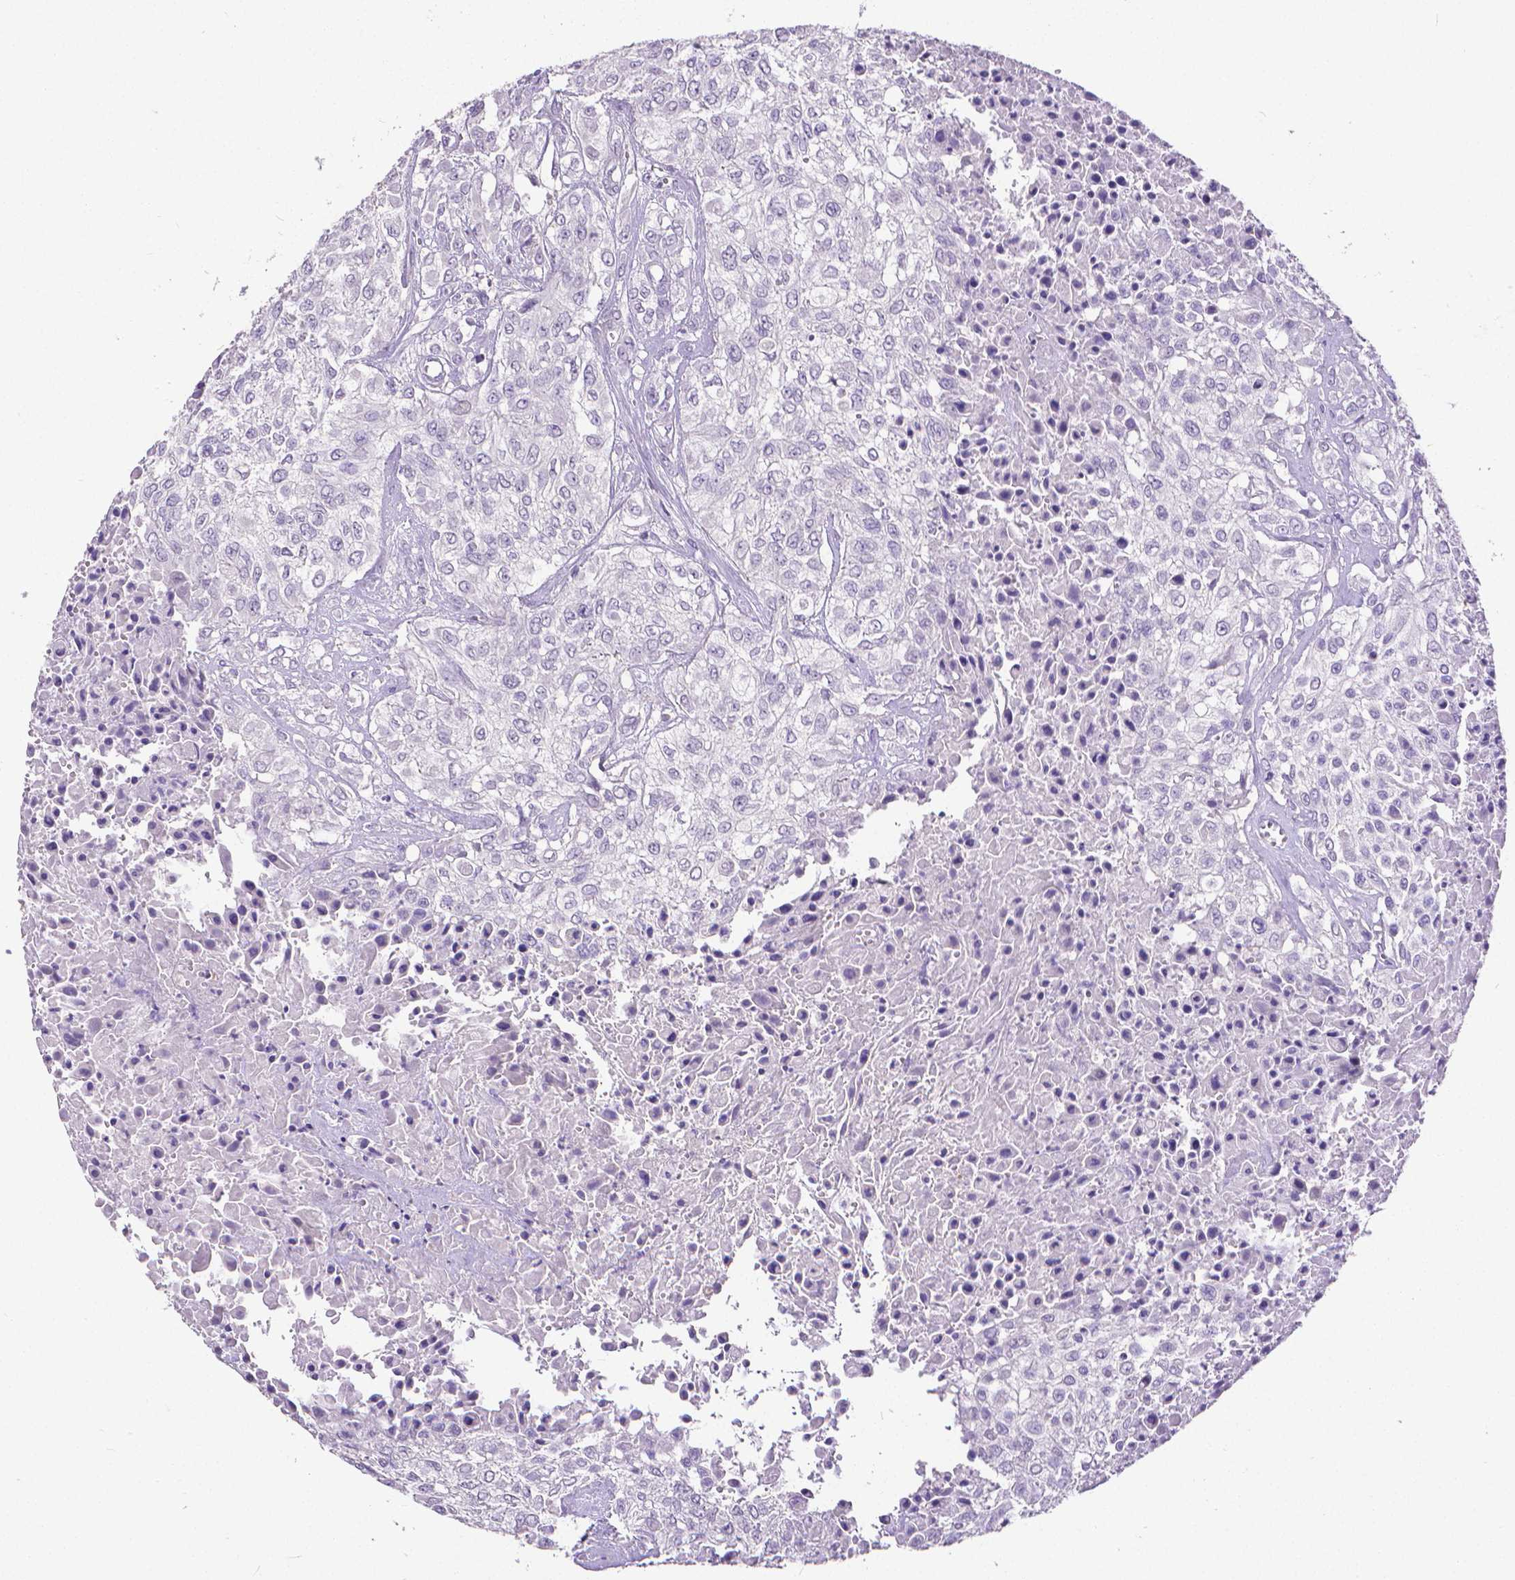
{"staining": {"intensity": "negative", "quantity": "none", "location": "none"}, "tissue": "urothelial cancer", "cell_type": "Tumor cells", "image_type": "cancer", "snomed": [{"axis": "morphology", "description": "Urothelial carcinoma, High grade"}, {"axis": "topography", "description": "Urinary bladder"}], "caption": "Immunohistochemistry (IHC) histopathology image of neoplastic tissue: human urothelial cancer stained with DAB (3,3'-diaminobenzidine) reveals no significant protein expression in tumor cells. Brightfield microscopy of immunohistochemistry stained with DAB (3,3'-diaminobenzidine) (brown) and hematoxylin (blue), captured at high magnification.", "gene": "CD4", "patient": {"sex": "male", "age": 57}}